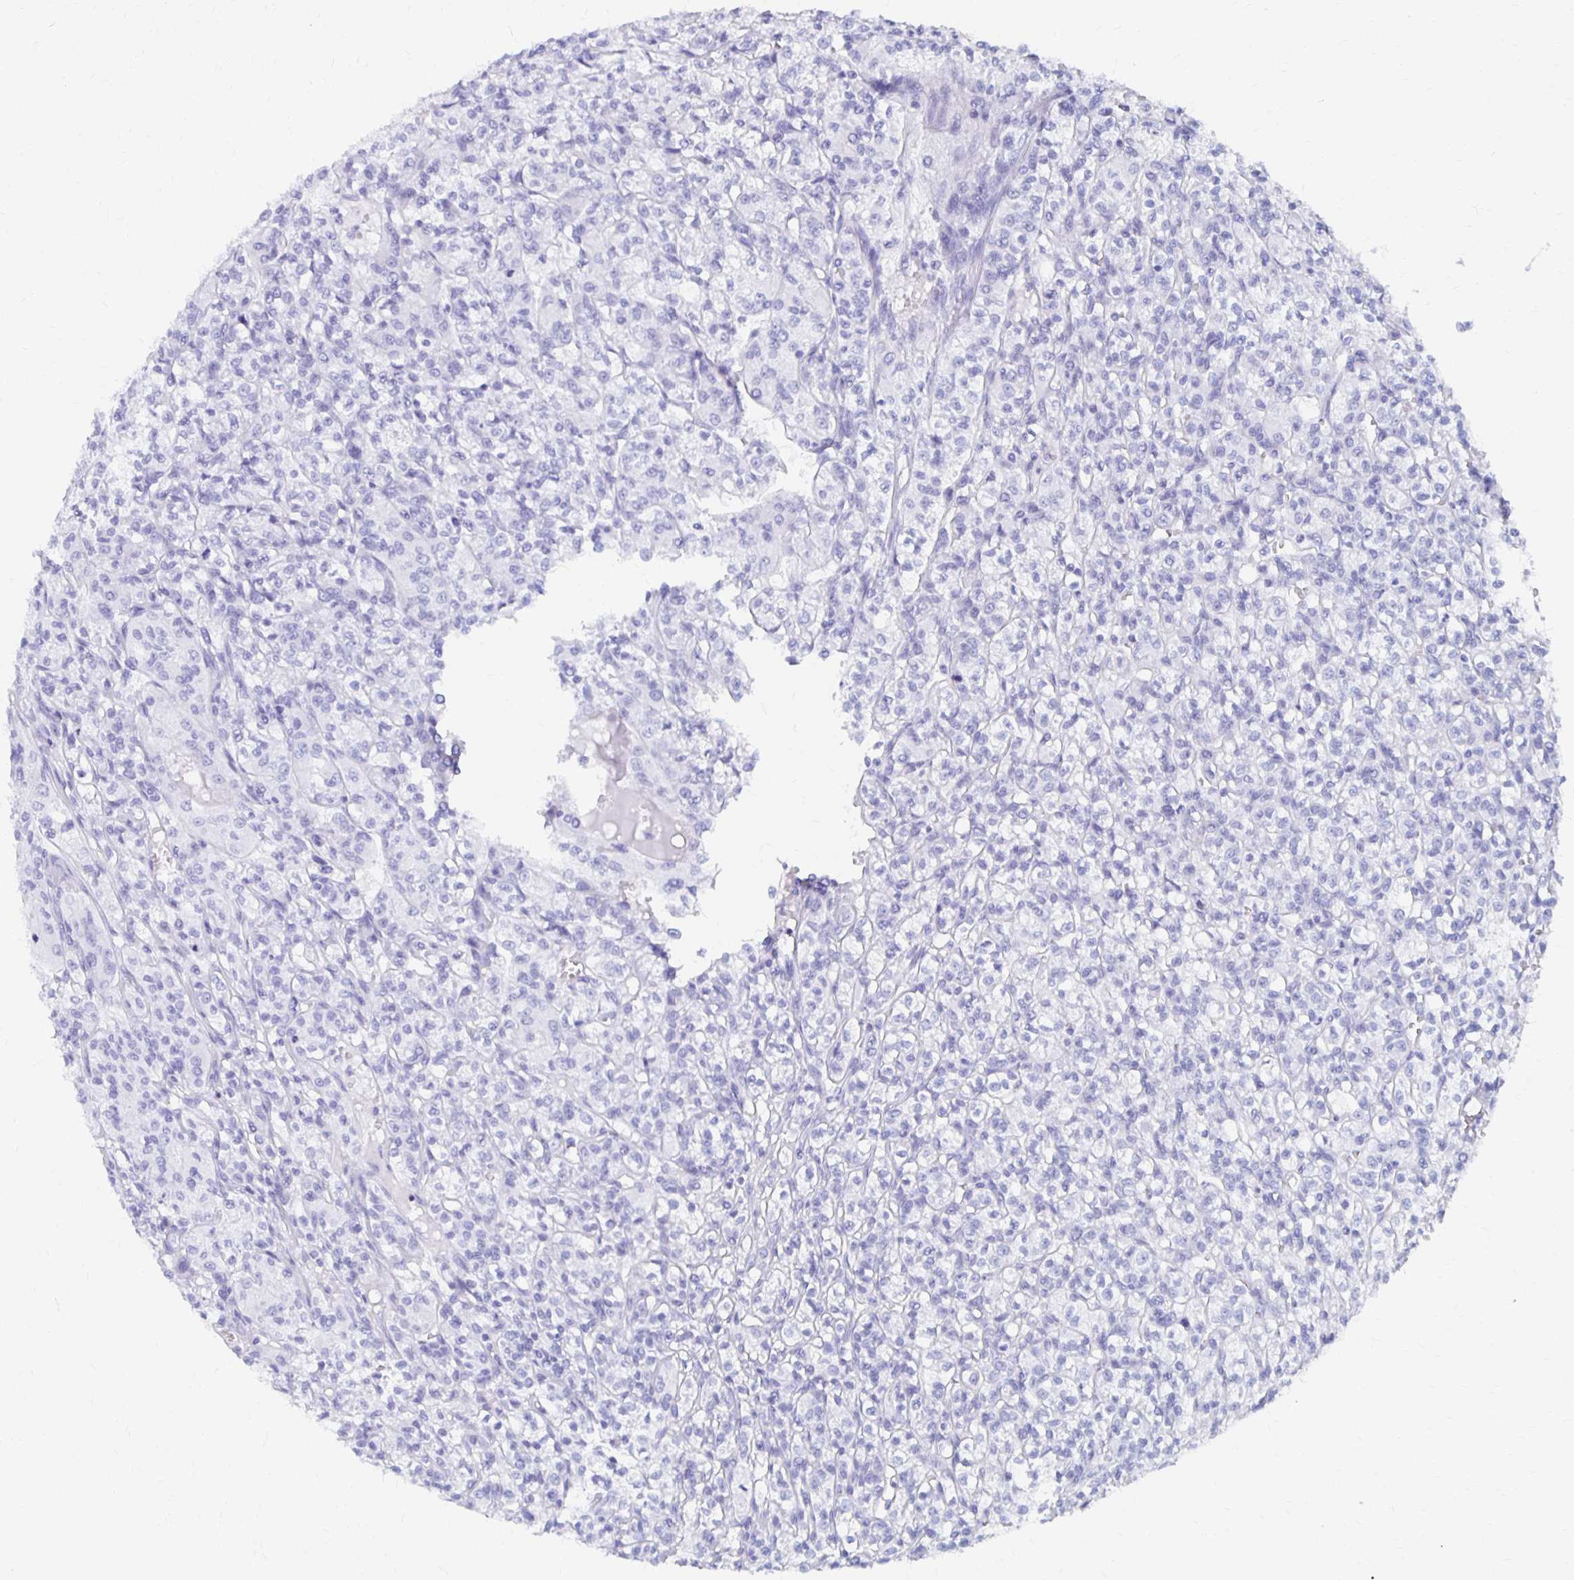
{"staining": {"intensity": "negative", "quantity": "none", "location": "none"}, "tissue": "renal cancer", "cell_type": "Tumor cells", "image_type": "cancer", "snomed": [{"axis": "morphology", "description": "Adenocarcinoma, NOS"}, {"axis": "topography", "description": "Kidney"}], "caption": "The micrograph shows no staining of tumor cells in adenocarcinoma (renal).", "gene": "SYT2", "patient": {"sex": "male", "age": 36}}